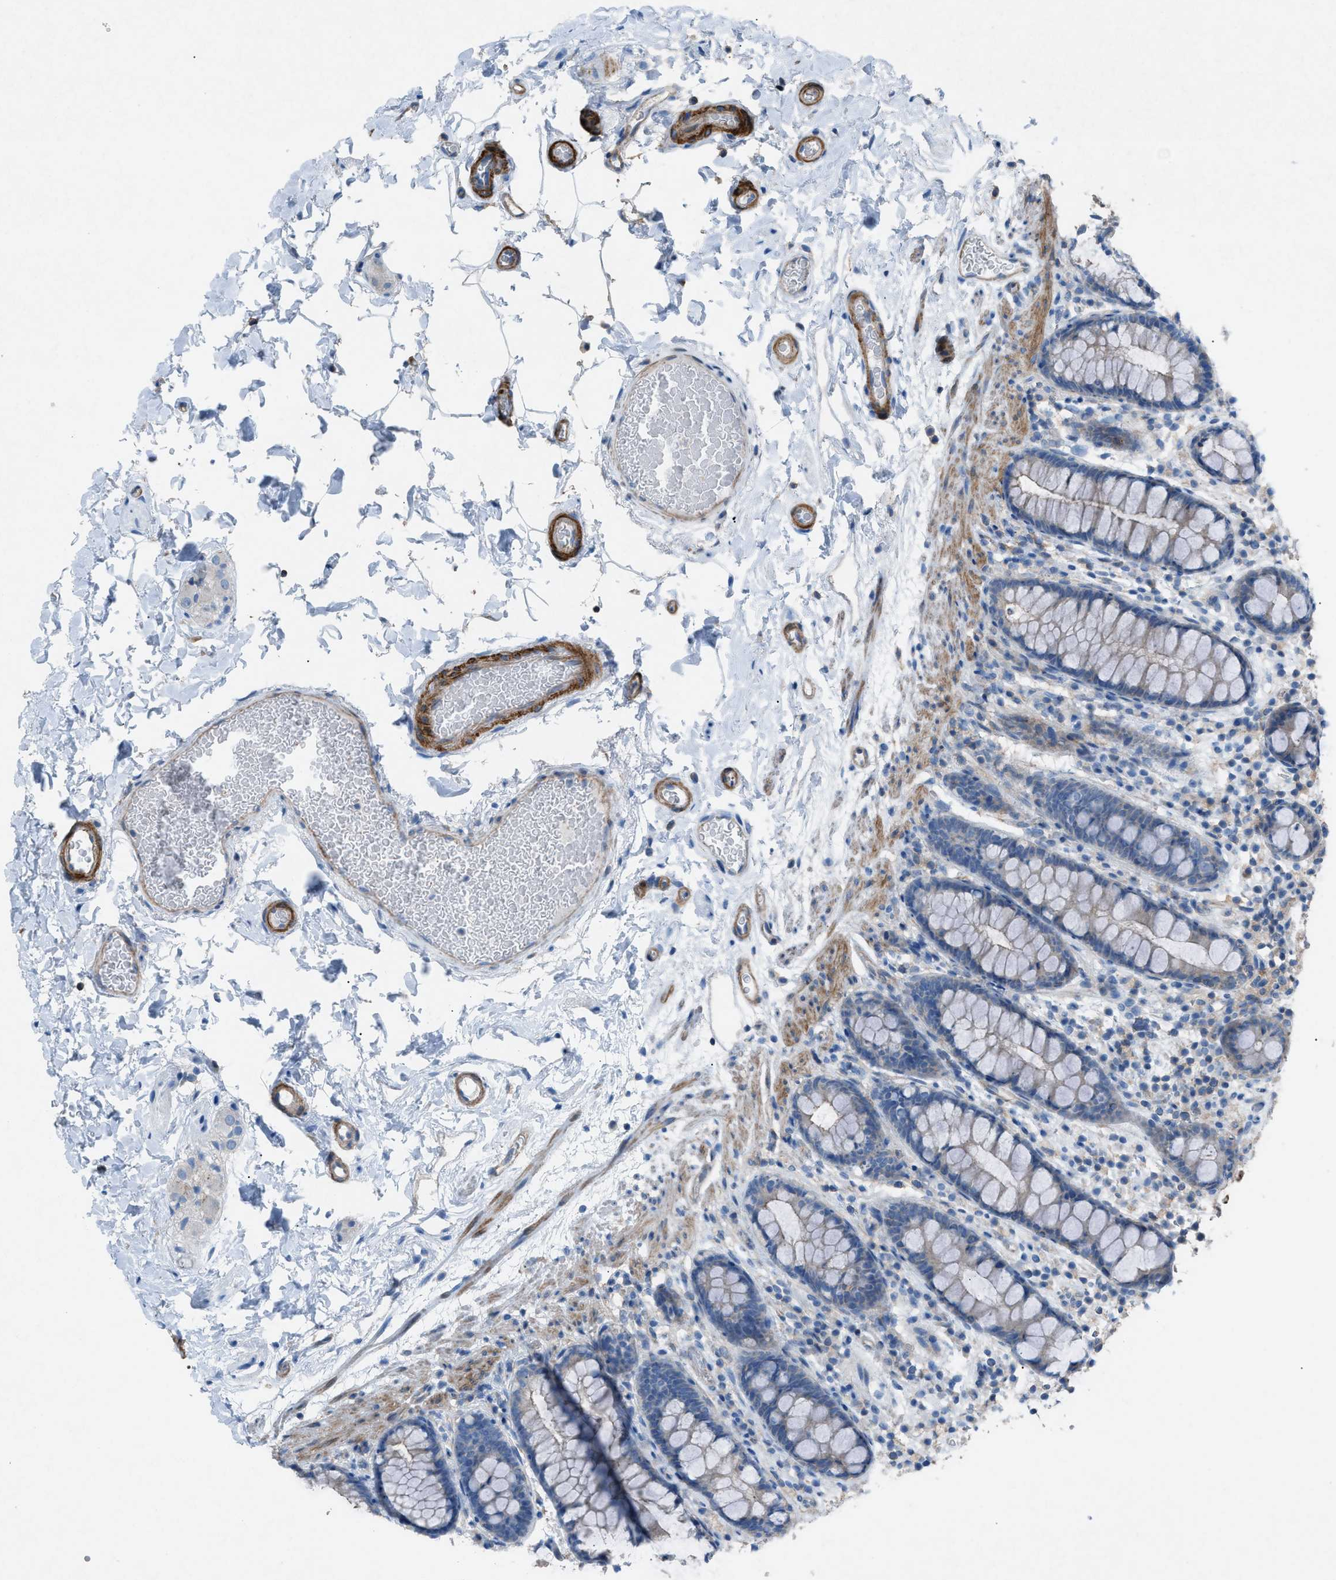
{"staining": {"intensity": "weak", "quantity": ">75%", "location": "cytoplasmic/membranous"}, "tissue": "colon", "cell_type": "Endothelial cells", "image_type": "normal", "snomed": [{"axis": "morphology", "description": "Normal tissue, NOS"}, {"axis": "topography", "description": "Colon"}], "caption": "This histopathology image reveals normal colon stained with IHC to label a protein in brown. The cytoplasmic/membranous of endothelial cells show weak positivity for the protein. Nuclei are counter-stained blue.", "gene": "NCK2", "patient": {"sex": "female", "age": 80}}